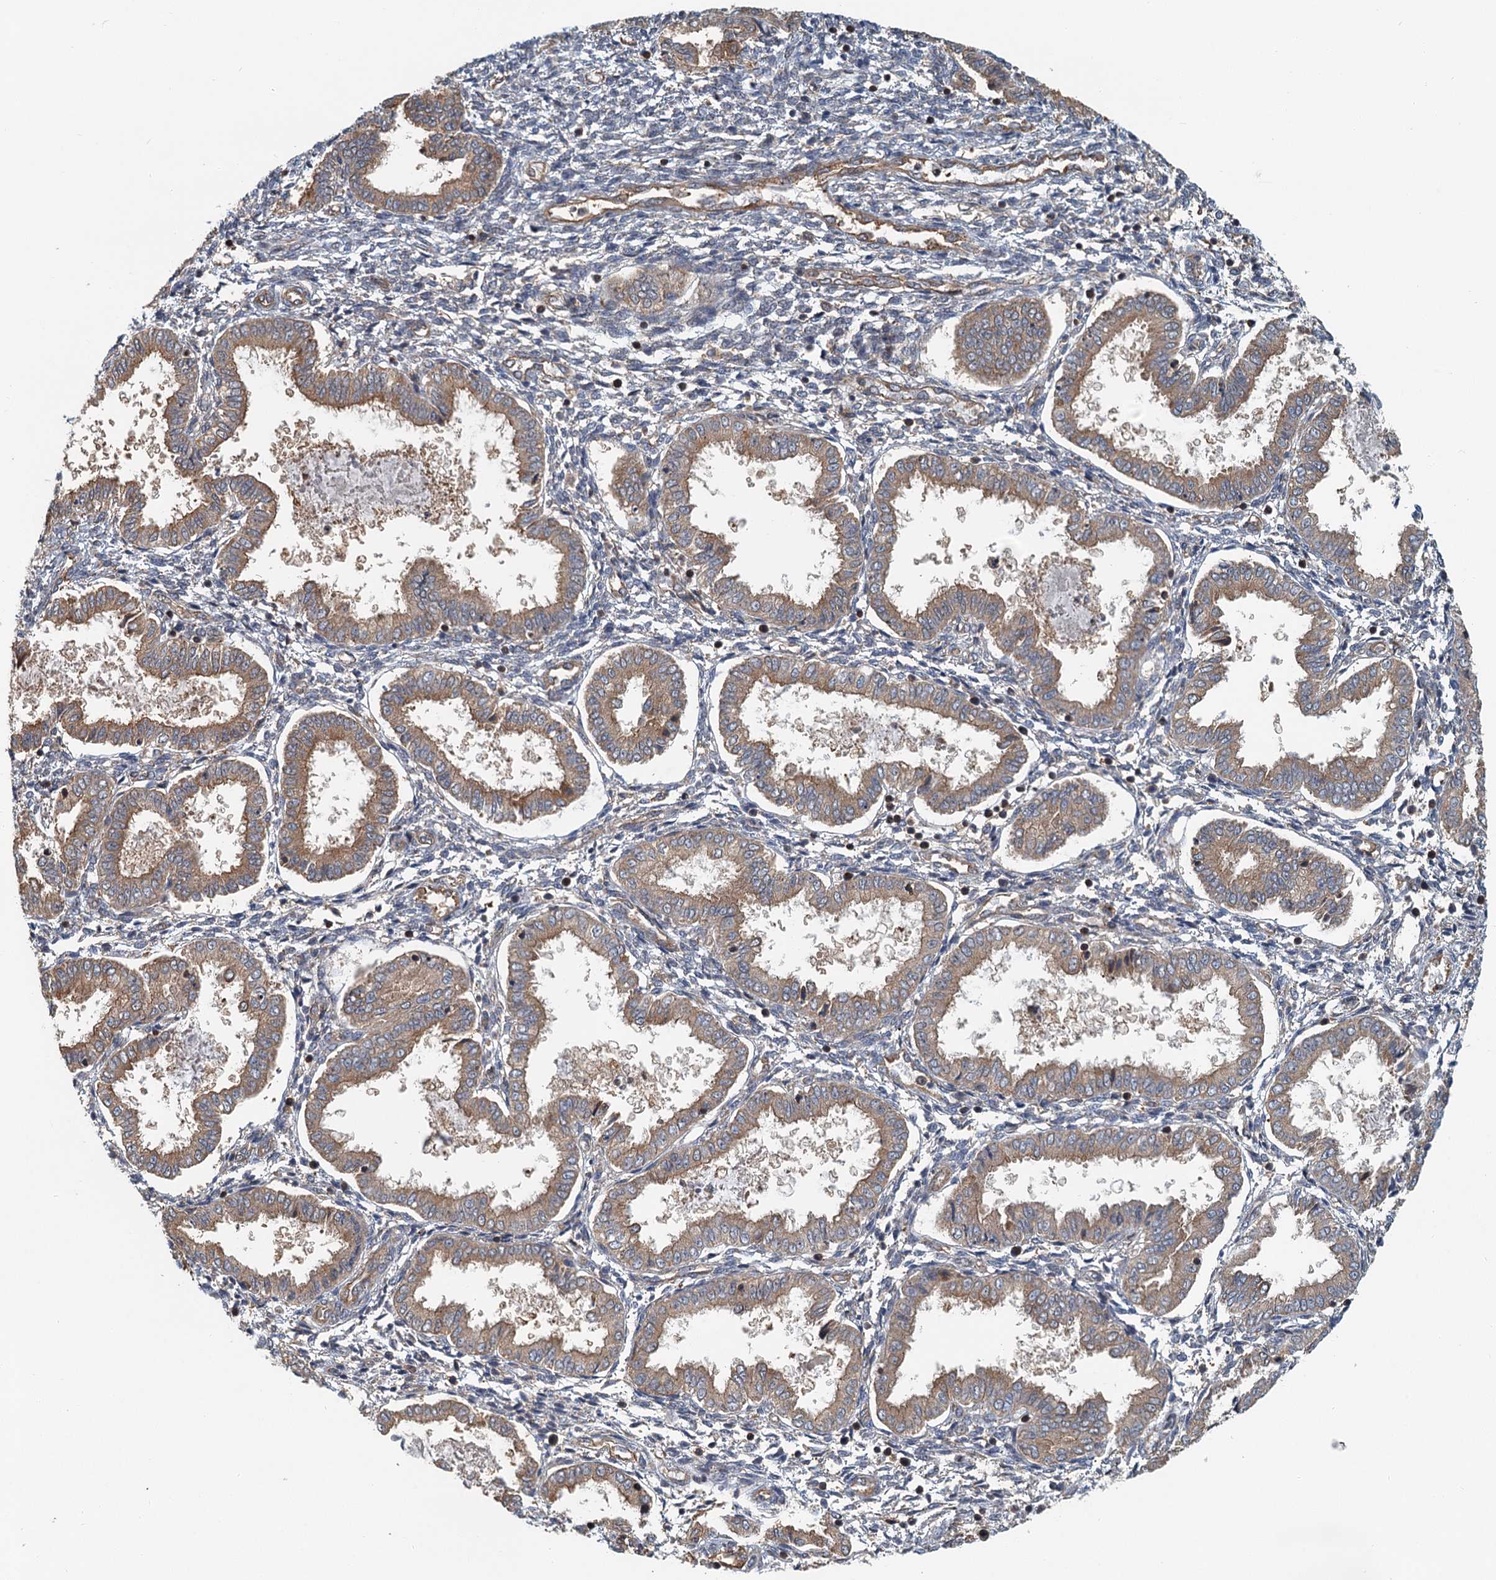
{"staining": {"intensity": "negative", "quantity": "none", "location": "none"}, "tissue": "endometrium", "cell_type": "Cells in endometrial stroma", "image_type": "normal", "snomed": [{"axis": "morphology", "description": "Normal tissue, NOS"}, {"axis": "topography", "description": "Endometrium"}], "caption": "A high-resolution image shows immunohistochemistry (IHC) staining of unremarkable endometrium, which exhibits no significant staining in cells in endometrial stroma.", "gene": "ZNF527", "patient": {"sex": "female", "age": 33}}